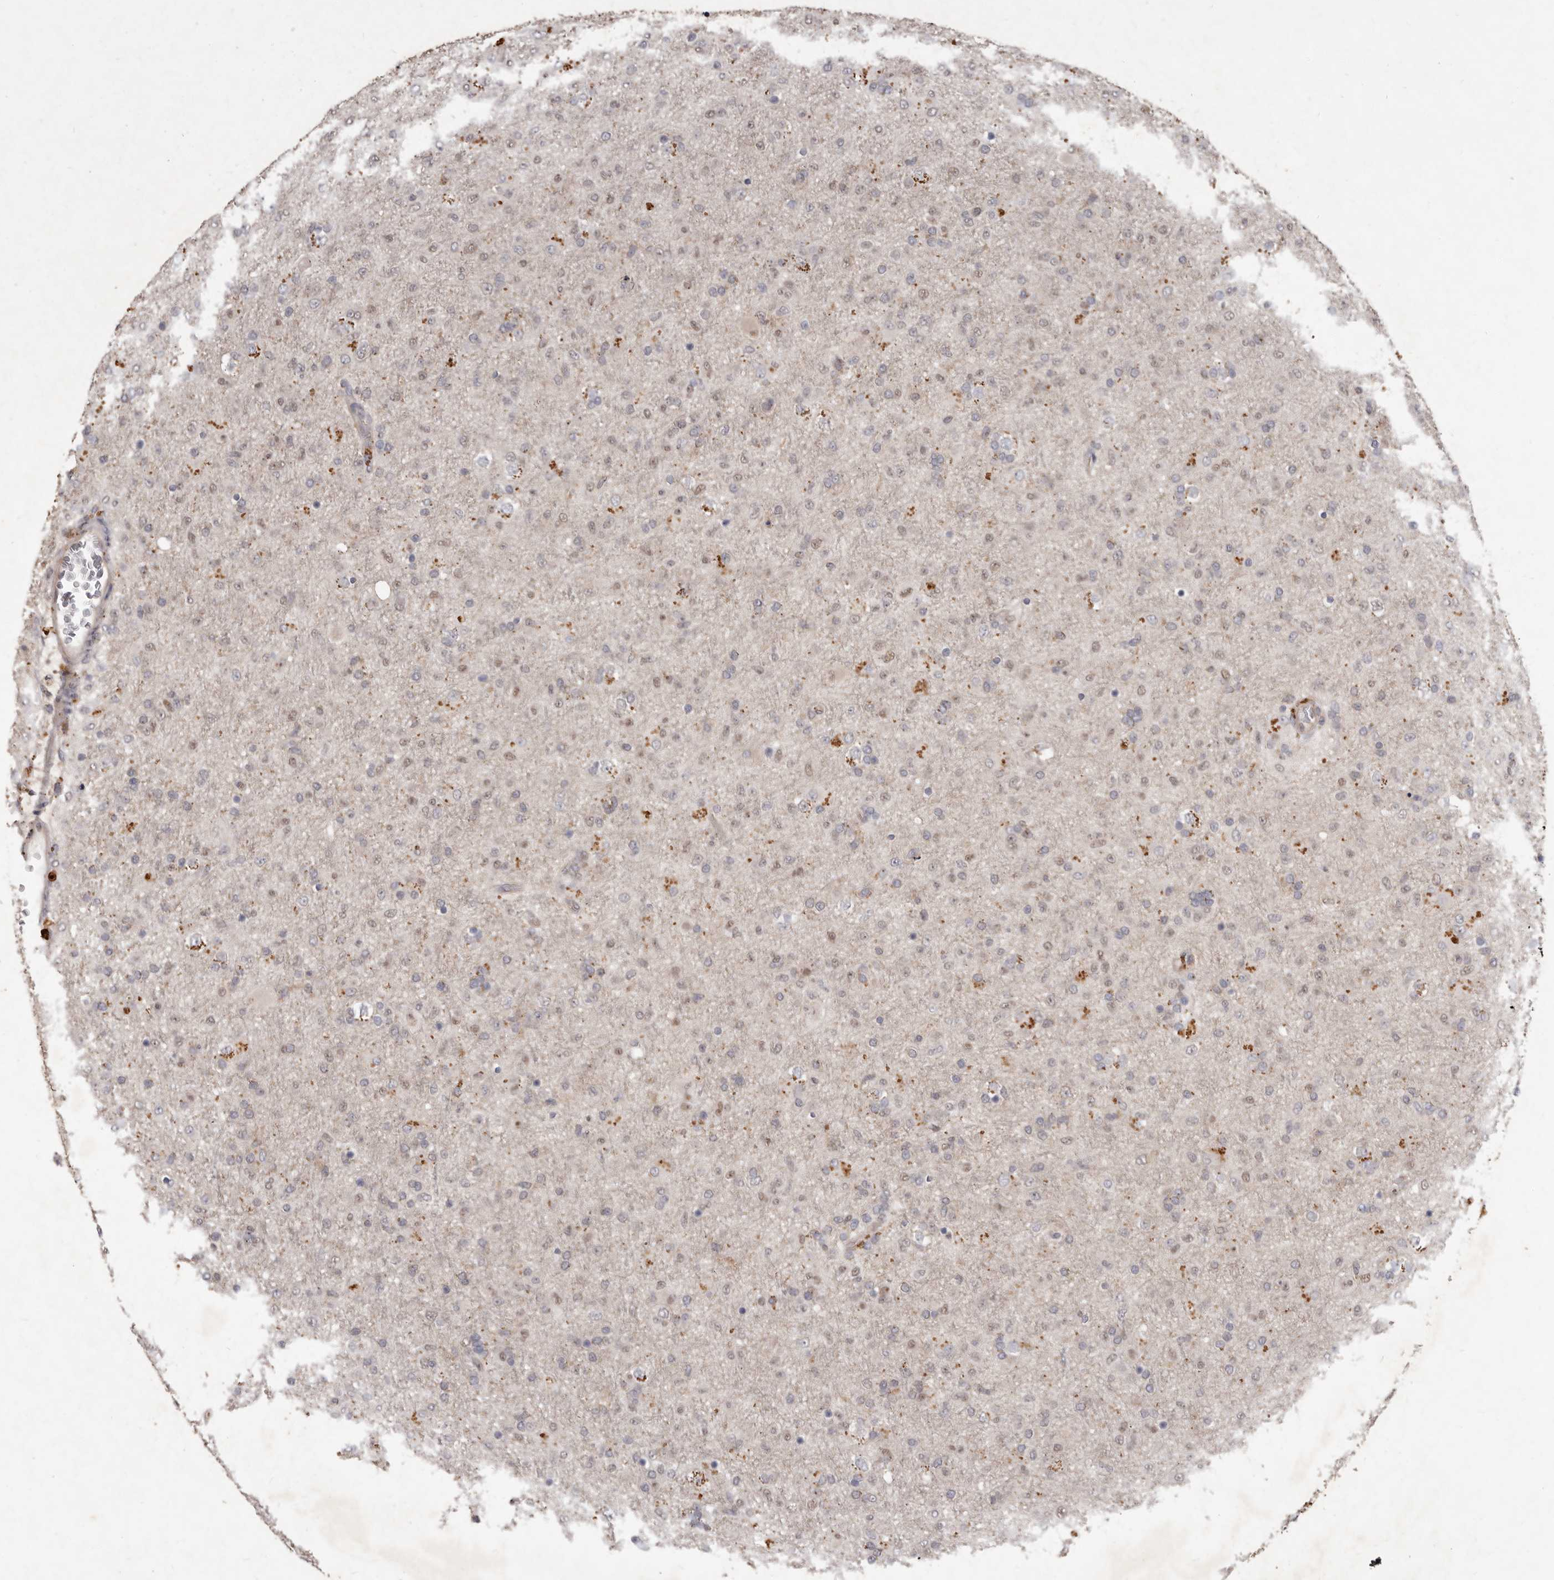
{"staining": {"intensity": "negative", "quantity": "none", "location": "none"}, "tissue": "glioma", "cell_type": "Tumor cells", "image_type": "cancer", "snomed": [{"axis": "morphology", "description": "Glioma, malignant, Low grade"}, {"axis": "topography", "description": "Brain"}], "caption": "IHC of human malignant low-grade glioma reveals no expression in tumor cells. (Immunohistochemistry, brightfield microscopy, high magnification).", "gene": "ACLY", "patient": {"sex": "male", "age": 65}}